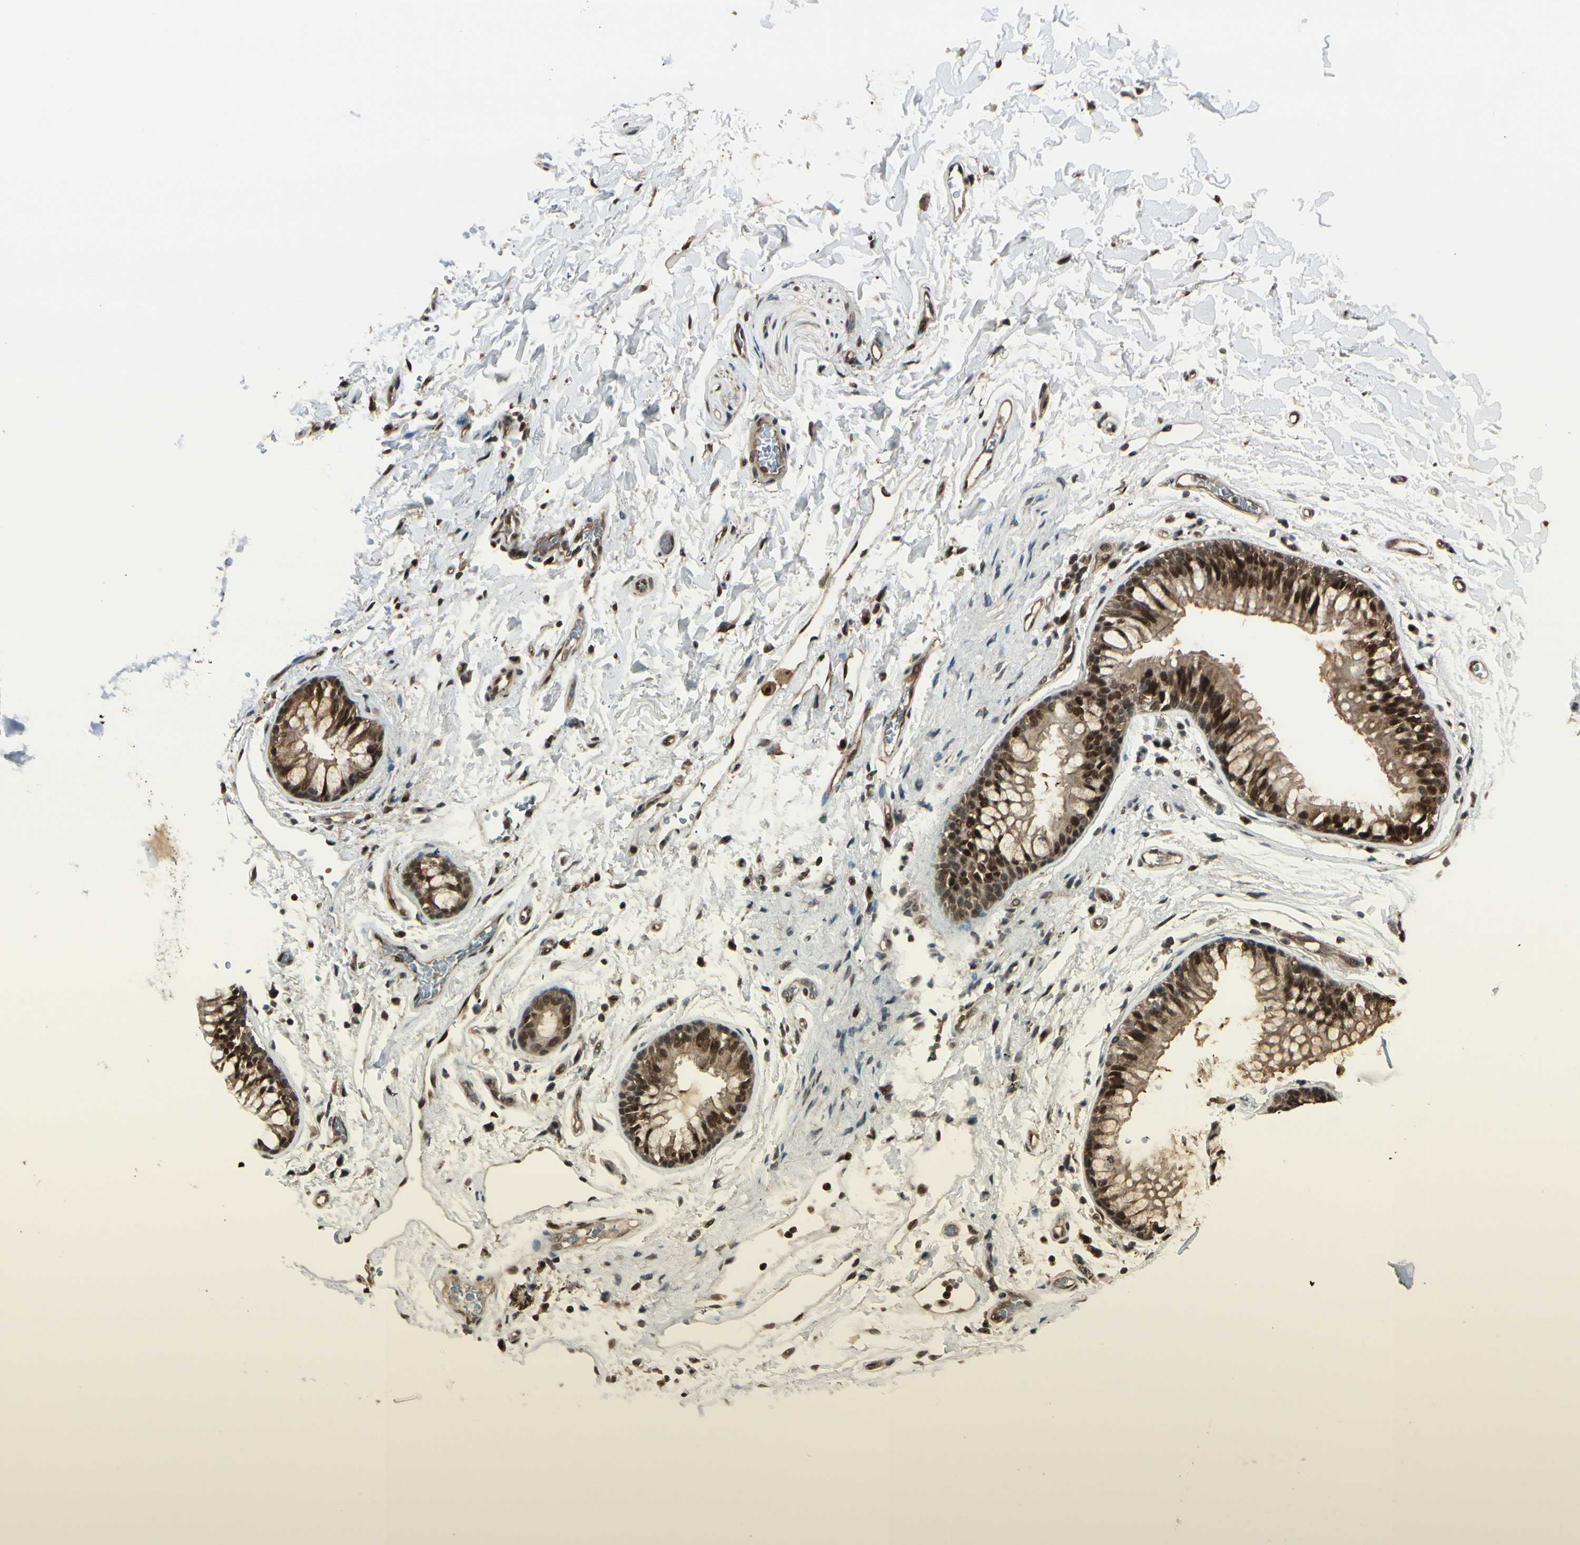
{"staining": {"intensity": "moderate", "quantity": ">75%", "location": "cytoplasmic/membranous,nuclear"}, "tissue": "adipose tissue", "cell_type": "Adipocytes", "image_type": "normal", "snomed": [{"axis": "morphology", "description": "Normal tissue, NOS"}, {"axis": "topography", "description": "Cartilage tissue"}, {"axis": "topography", "description": "Bronchus"}], "caption": "High-power microscopy captured an immunohistochemistry image of unremarkable adipose tissue, revealing moderate cytoplasmic/membranous,nuclear staining in about >75% of adipocytes.", "gene": "HSF1", "patient": {"sex": "female", "age": 73}}